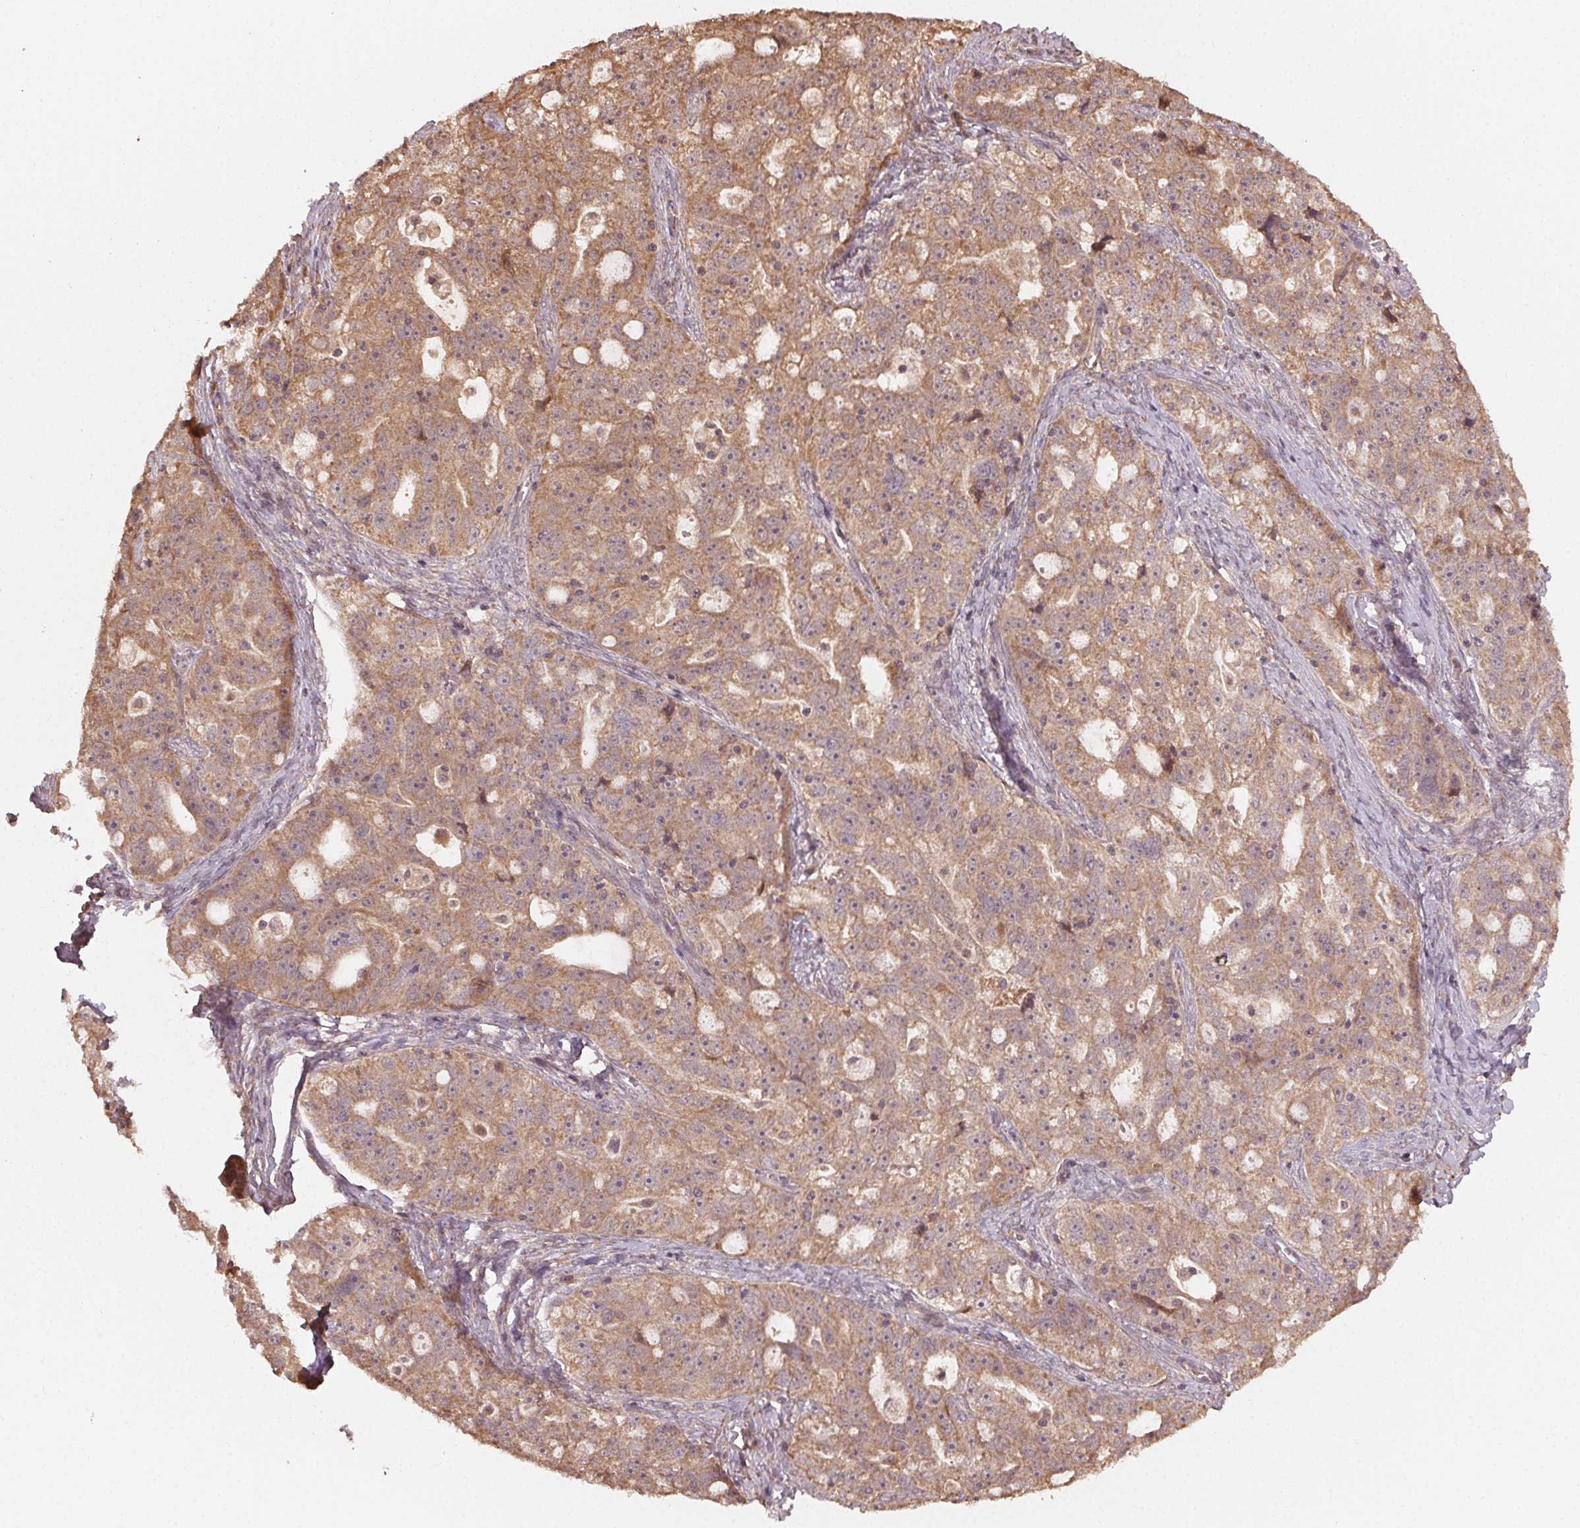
{"staining": {"intensity": "moderate", "quantity": ">75%", "location": "cytoplasmic/membranous"}, "tissue": "ovarian cancer", "cell_type": "Tumor cells", "image_type": "cancer", "snomed": [{"axis": "morphology", "description": "Cystadenocarcinoma, serous, NOS"}, {"axis": "topography", "description": "Ovary"}], "caption": "Human ovarian cancer stained with a protein marker reveals moderate staining in tumor cells.", "gene": "WBP2", "patient": {"sex": "female", "age": 51}}